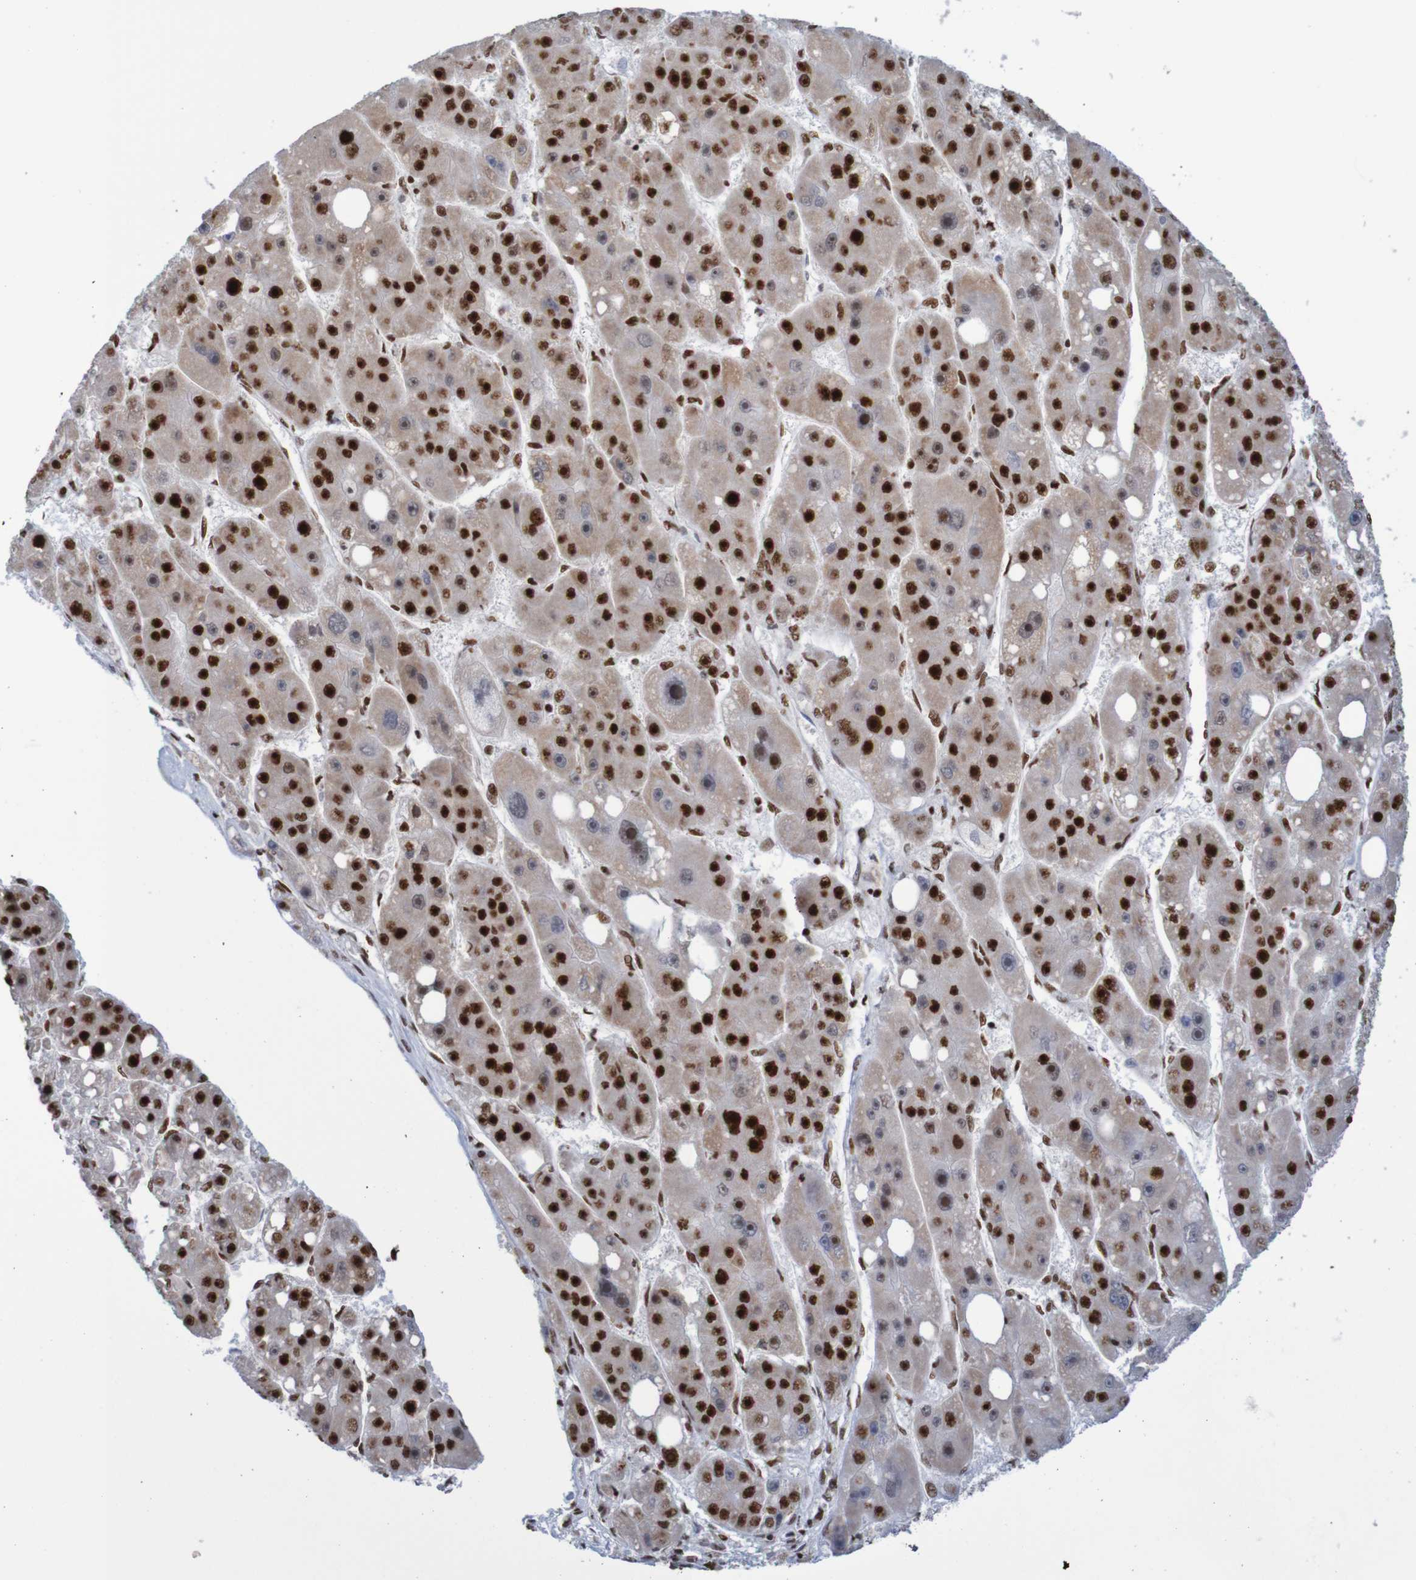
{"staining": {"intensity": "strong", "quantity": ">75%", "location": "nuclear"}, "tissue": "liver cancer", "cell_type": "Tumor cells", "image_type": "cancer", "snomed": [{"axis": "morphology", "description": "Carcinoma, Hepatocellular, NOS"}, {"axis": "topography", "description": "Liver"}], "caption": "Immunohistochemistry micrograph of neoplastic tissue: liver hepatocellular carcinoma stained using IHC demonstrates high levels of strong protein expression localized specifically in the nuclear of tumor cells, appearing as a nuclear brown color.", "gene": "THRAP3", "patient": {"sex": "female", "age": 61}}